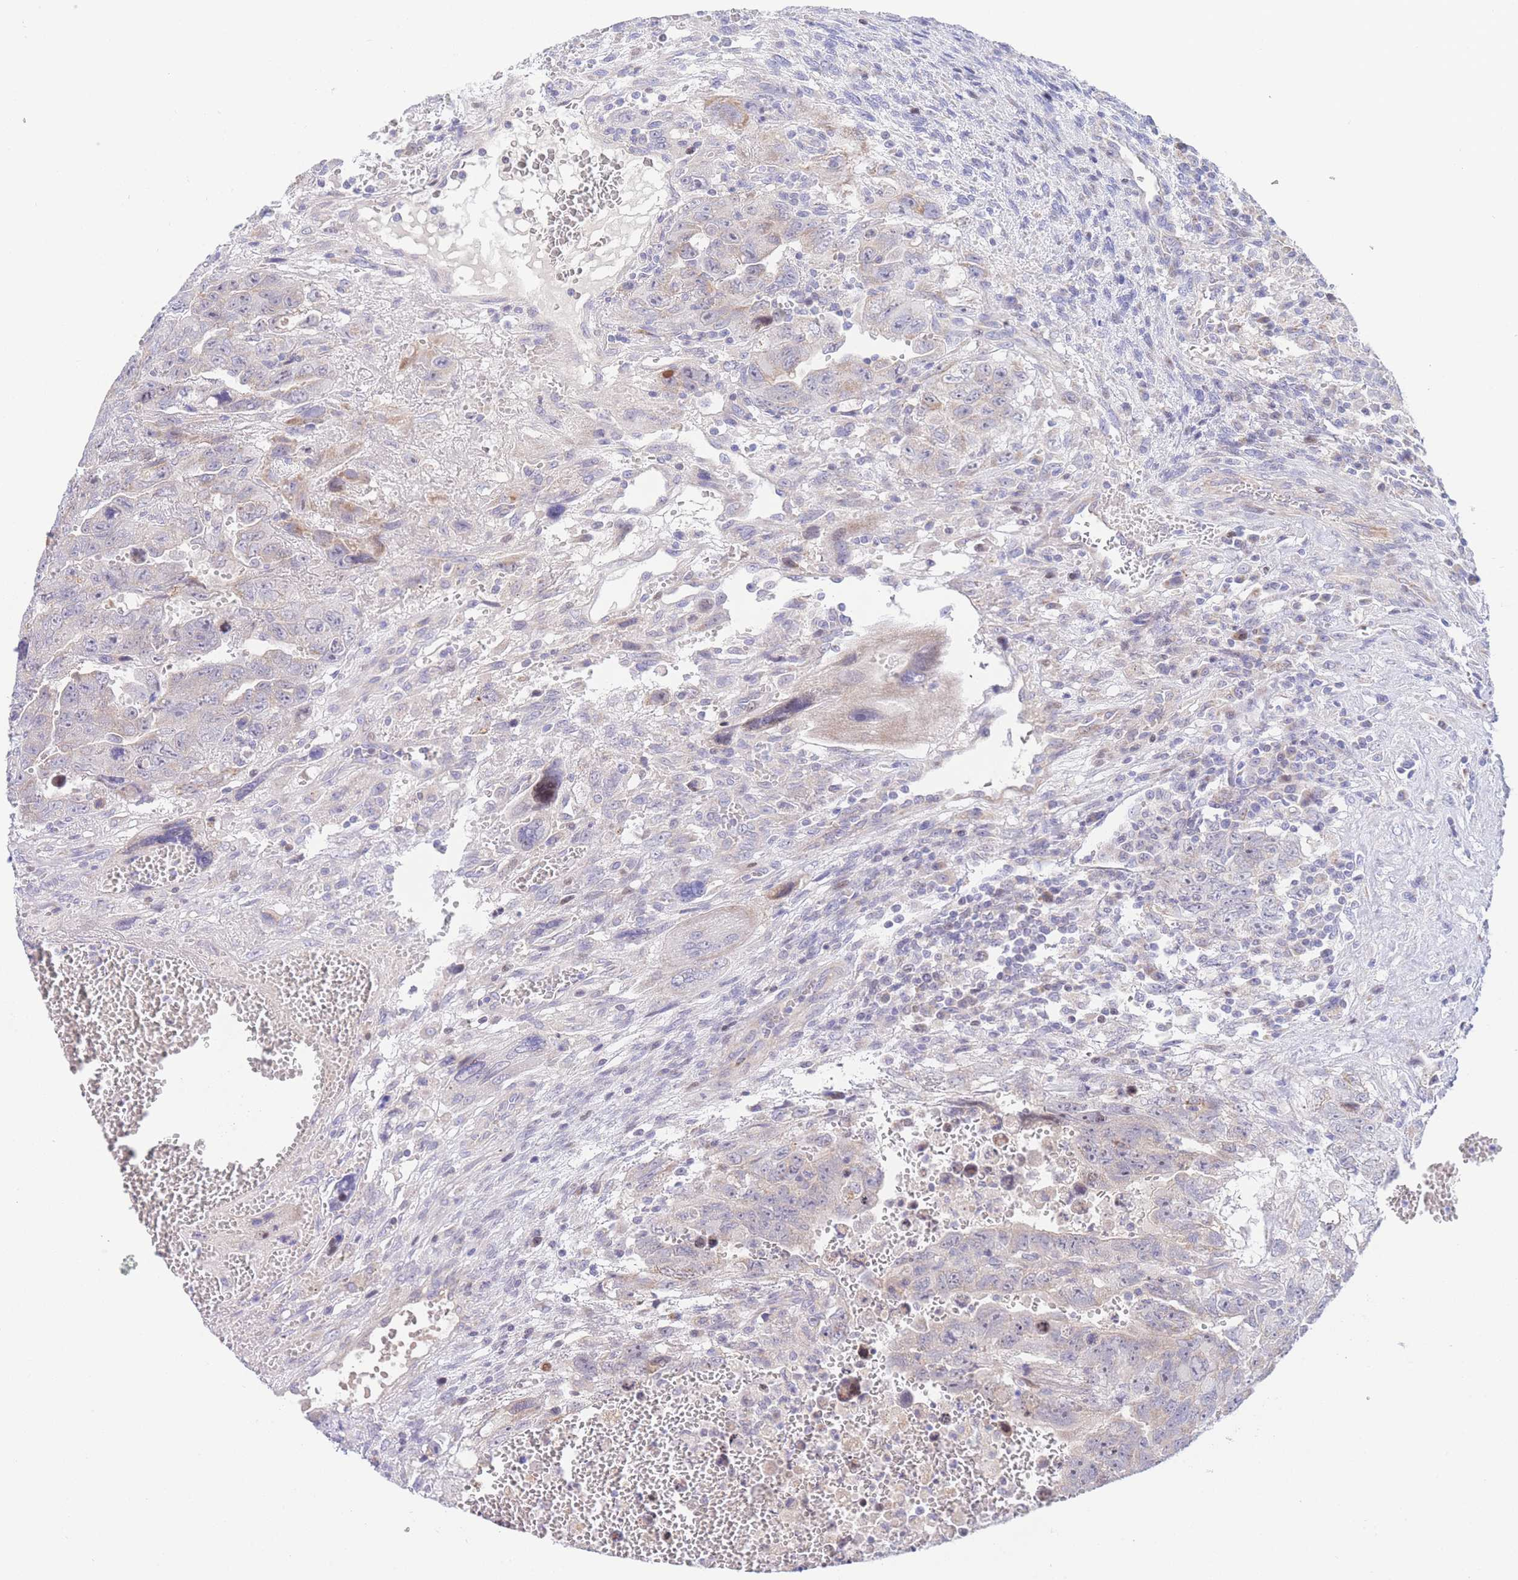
{"staining": {"intensity": "negative", "quantity": "none", "location": "none"}, "tissue": "testis cancer", "cell_type": "Tumor cells", "image_type": "cancer", "snomed": [{"axis": "morphology", "description": "Carcinoma, Embryonal, NOS"}, {"axis": "topography", "description": "Testis"}], "caption": "Immunohistochemistry (IHC) histopathology image of human testis cancer stained for a protein (brown), which exhibits no expression in tumor cells.", "gene": "GPAM", "patient": {"sex": "male", "age": 28}}